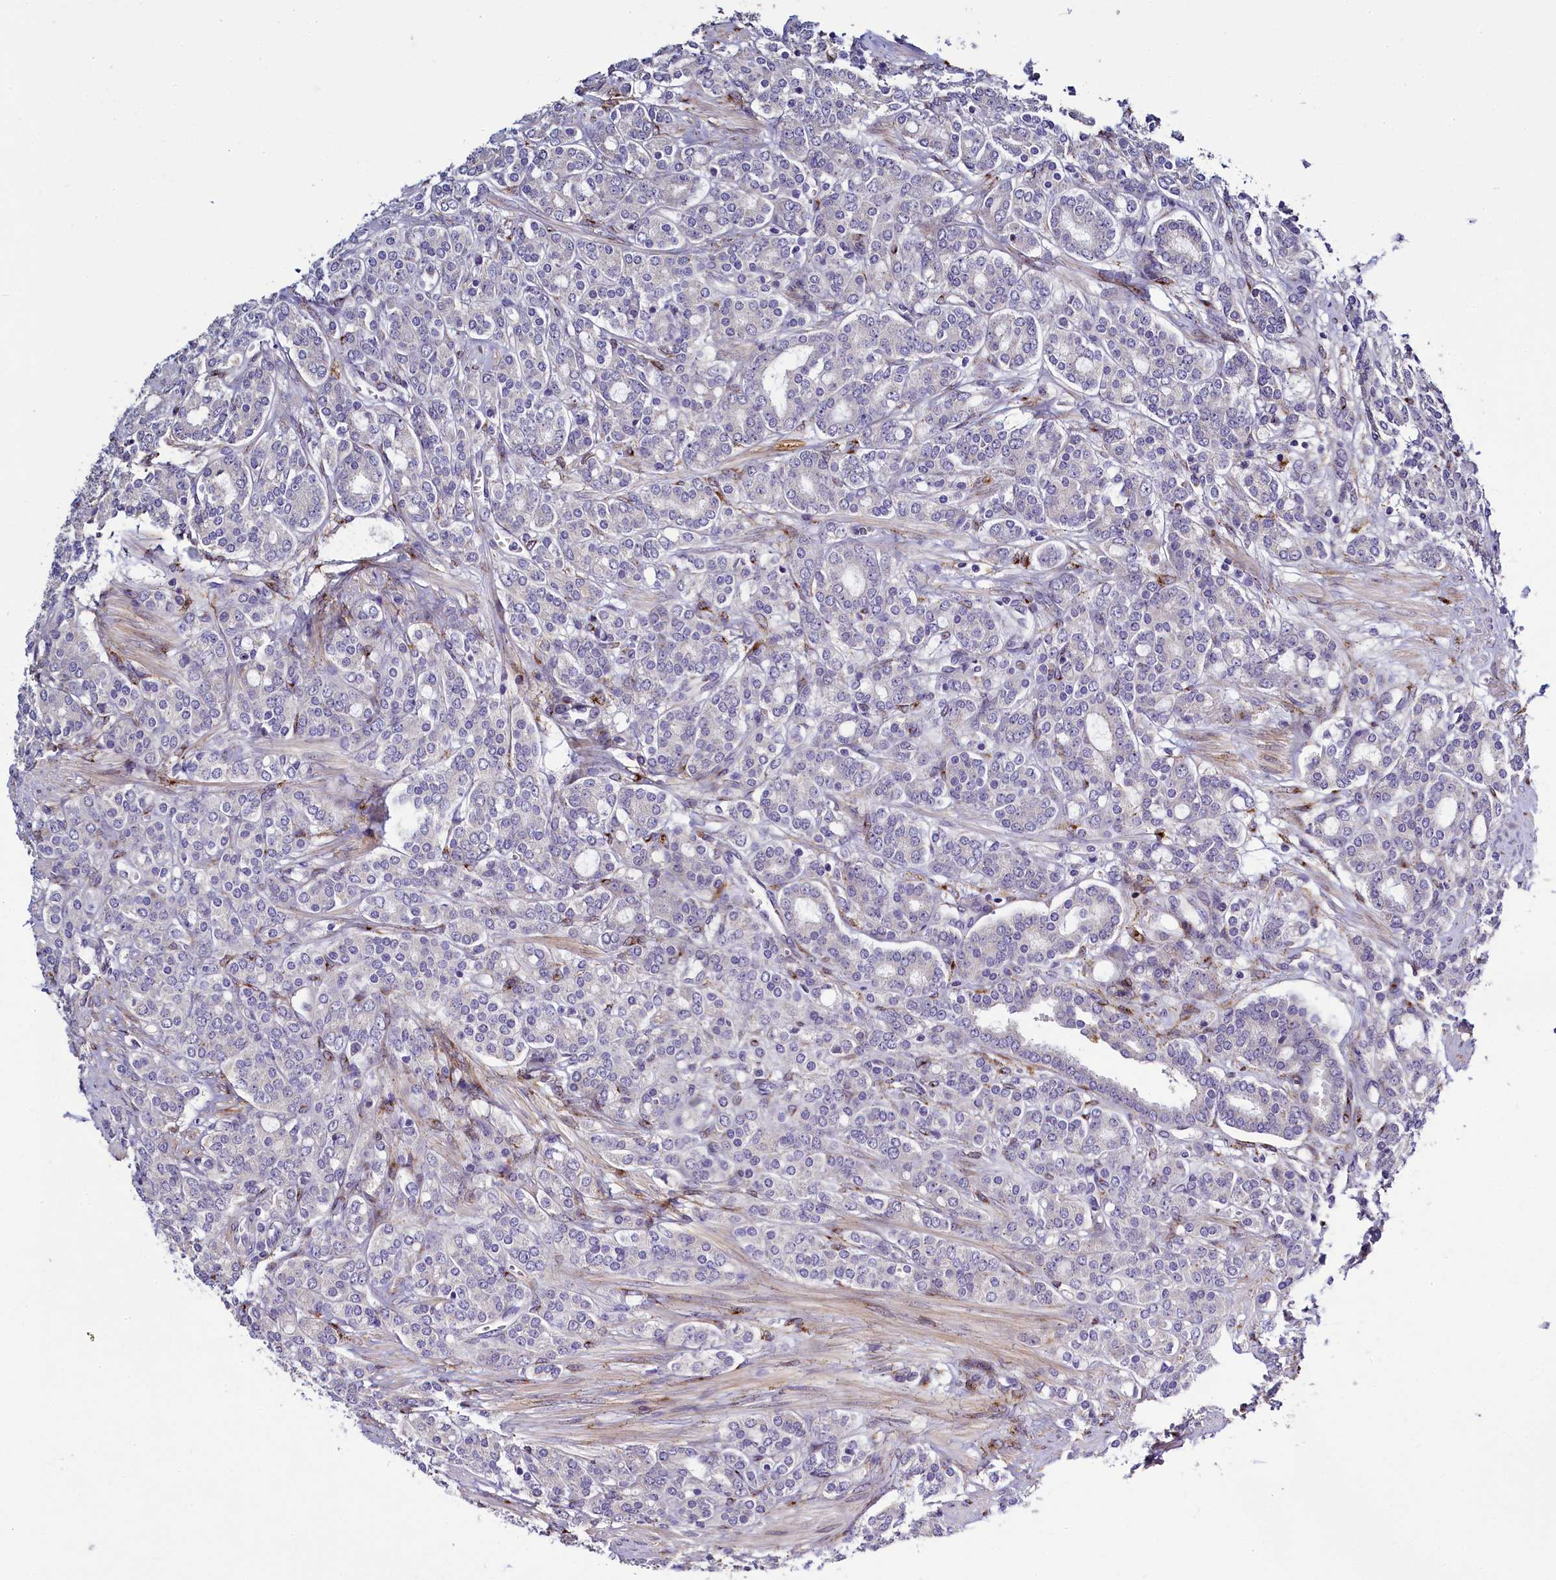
{"staining": {"intensity": "negative", "quantity": "none", "location": "none"}, "tissue": "prostate cancer", "cell_type": "Tumor cells", "image_type": "cancer", "snomed": [{"axis": "morphology", "description": "Adenocarcinoma, High grade"}, {"axis": "topography", "description": "Prostate"}], "caption": "This photomicrograph is of prostate high-grade adenocarcinoma stained with immunohistochemistry to label a protein in brown with the nuclei are counter-stained blue. There is no staining in tumor cells.", "gene": "MRC2", "patient": {"sex": "male", "age": 62}}